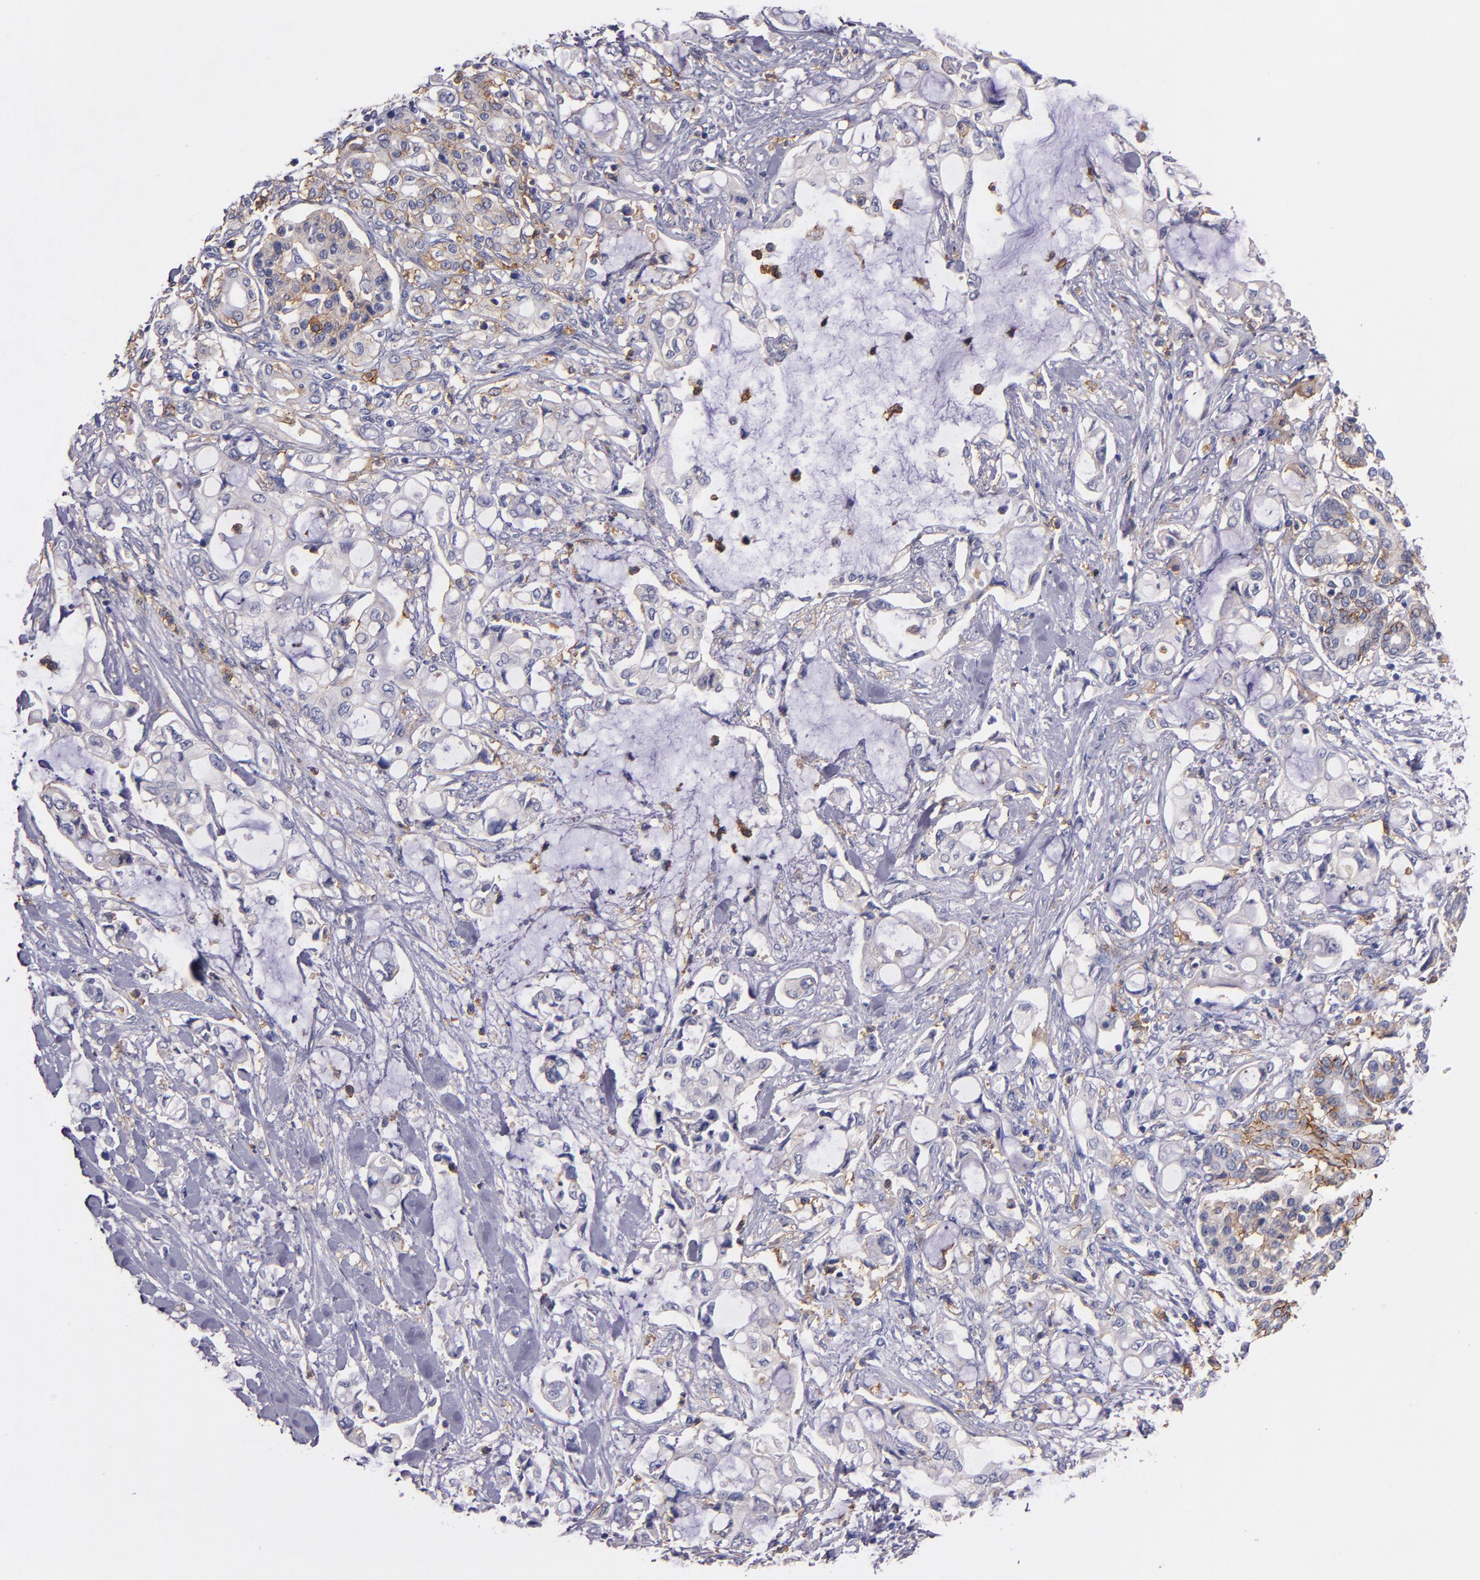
{"staining": {"intensity": "weak", "quantity": "25%-75%", "location": "cytoplasmic/membranous"}, "tissue": "pancreatic cancer", "cell_type": "Tumor cells", "image_type": "cancer", "snomed": [{"axis": "morphology", "description": "Adenocarcinoma, NOS"}, {"axis": "topography", "description": "Pancreas"}], "caption": "Adenocarcinoma (pancreatic) tissue displays weak cytoplasmic/membranous positivity in approximately 25%-75% of tumor cells", "gene": "C5AR1", "patient": {"sex": "female", "age": 70}}